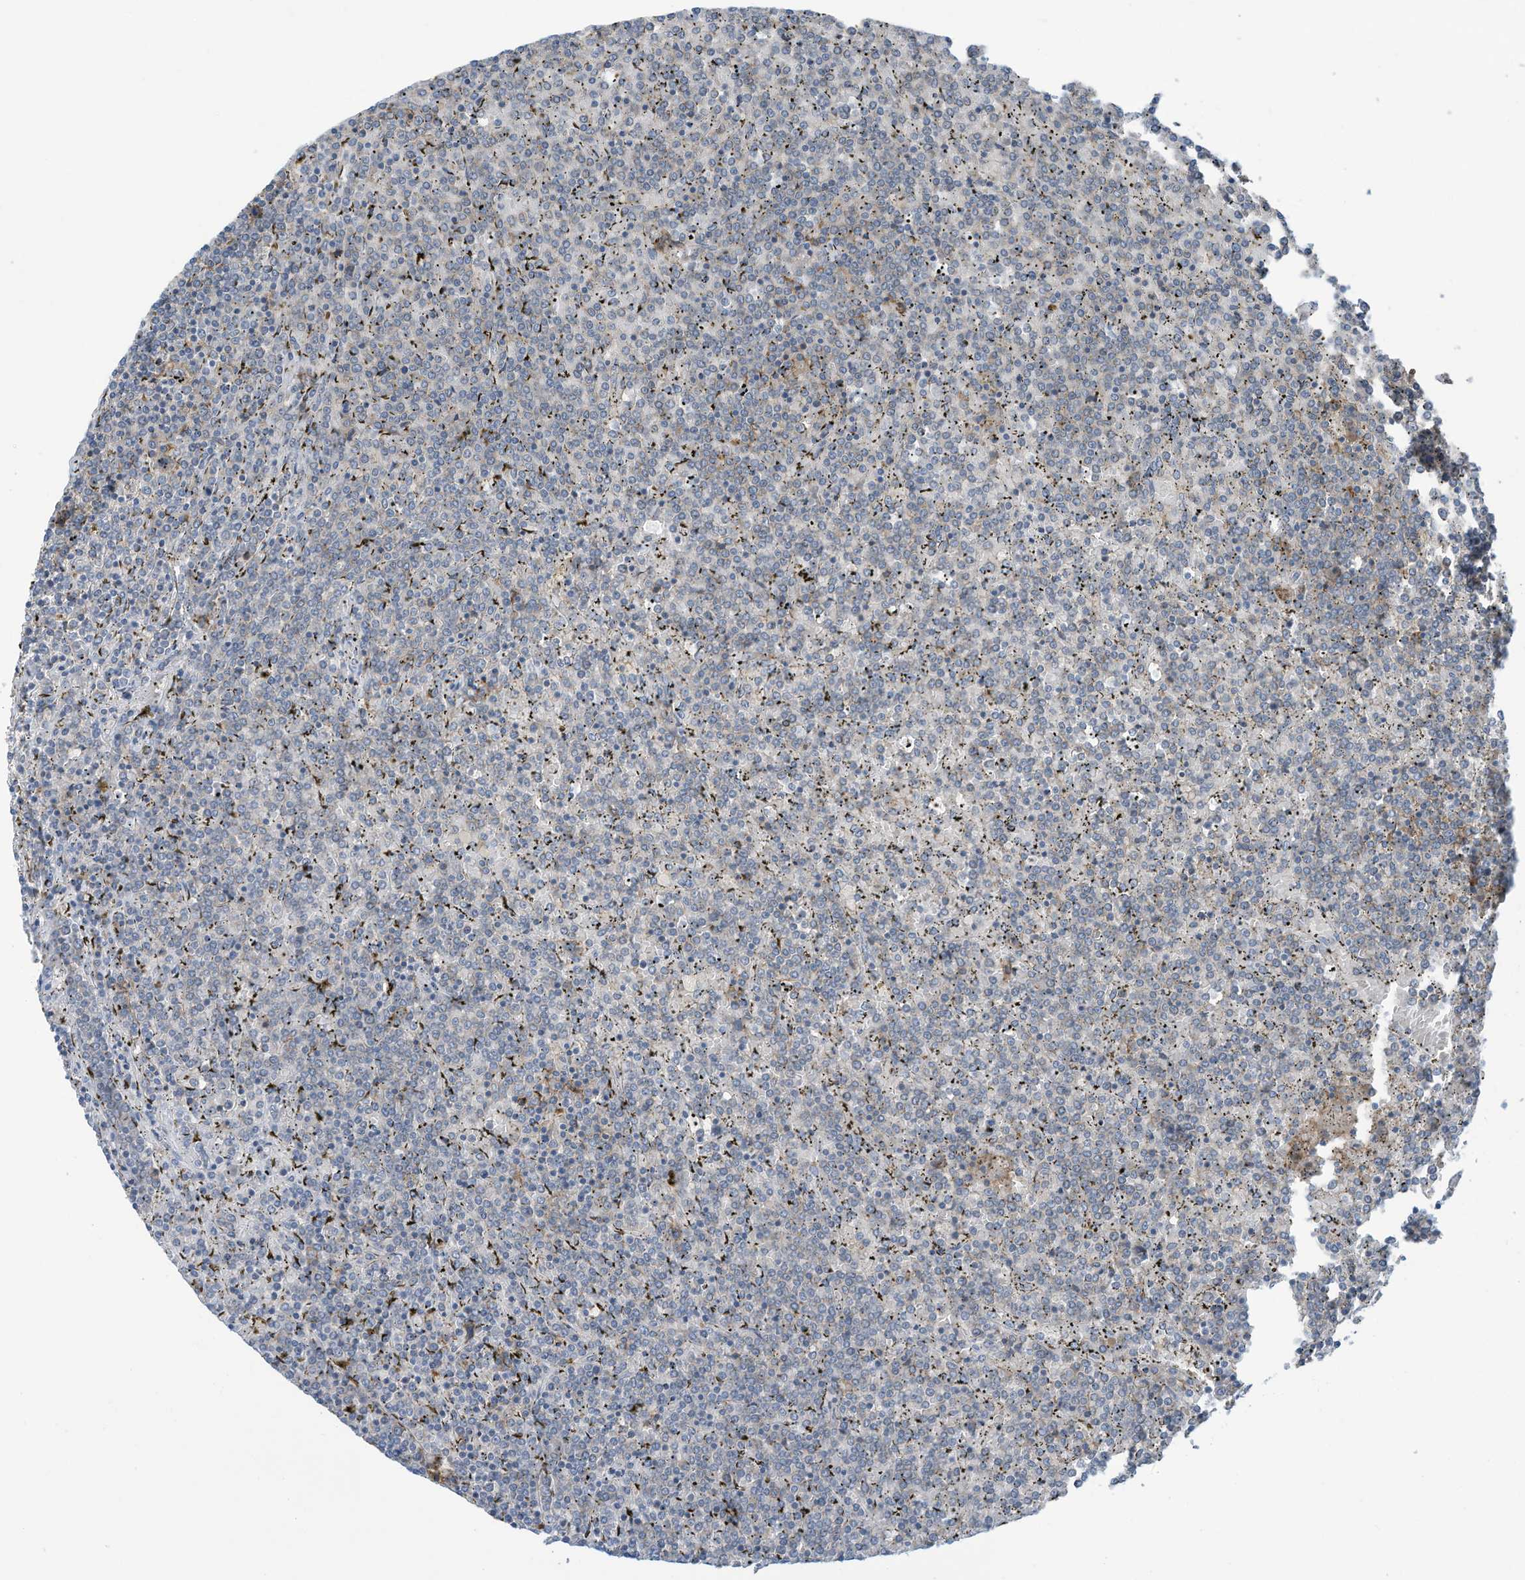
{"staining": {"intensity": "negative", "quantity": "none", "location": "none"}, "tissue": "lymphoma", "cell_type": "Tumor cells", "image_type": "cancer", "snomed": [{"axis": "morphology", "description": "Malignant lymphoma, non-Hodgkin's type, Low grade"}, {"axis": "topography", "description": "Spleen"}], "caption": "Tumor cells are negative for protein expression in human malignant lymphoma, non-Hodgkin's type (low-grade).", "gene": "SLC1A5", "patient": {"sex": "female", "age": 19}}